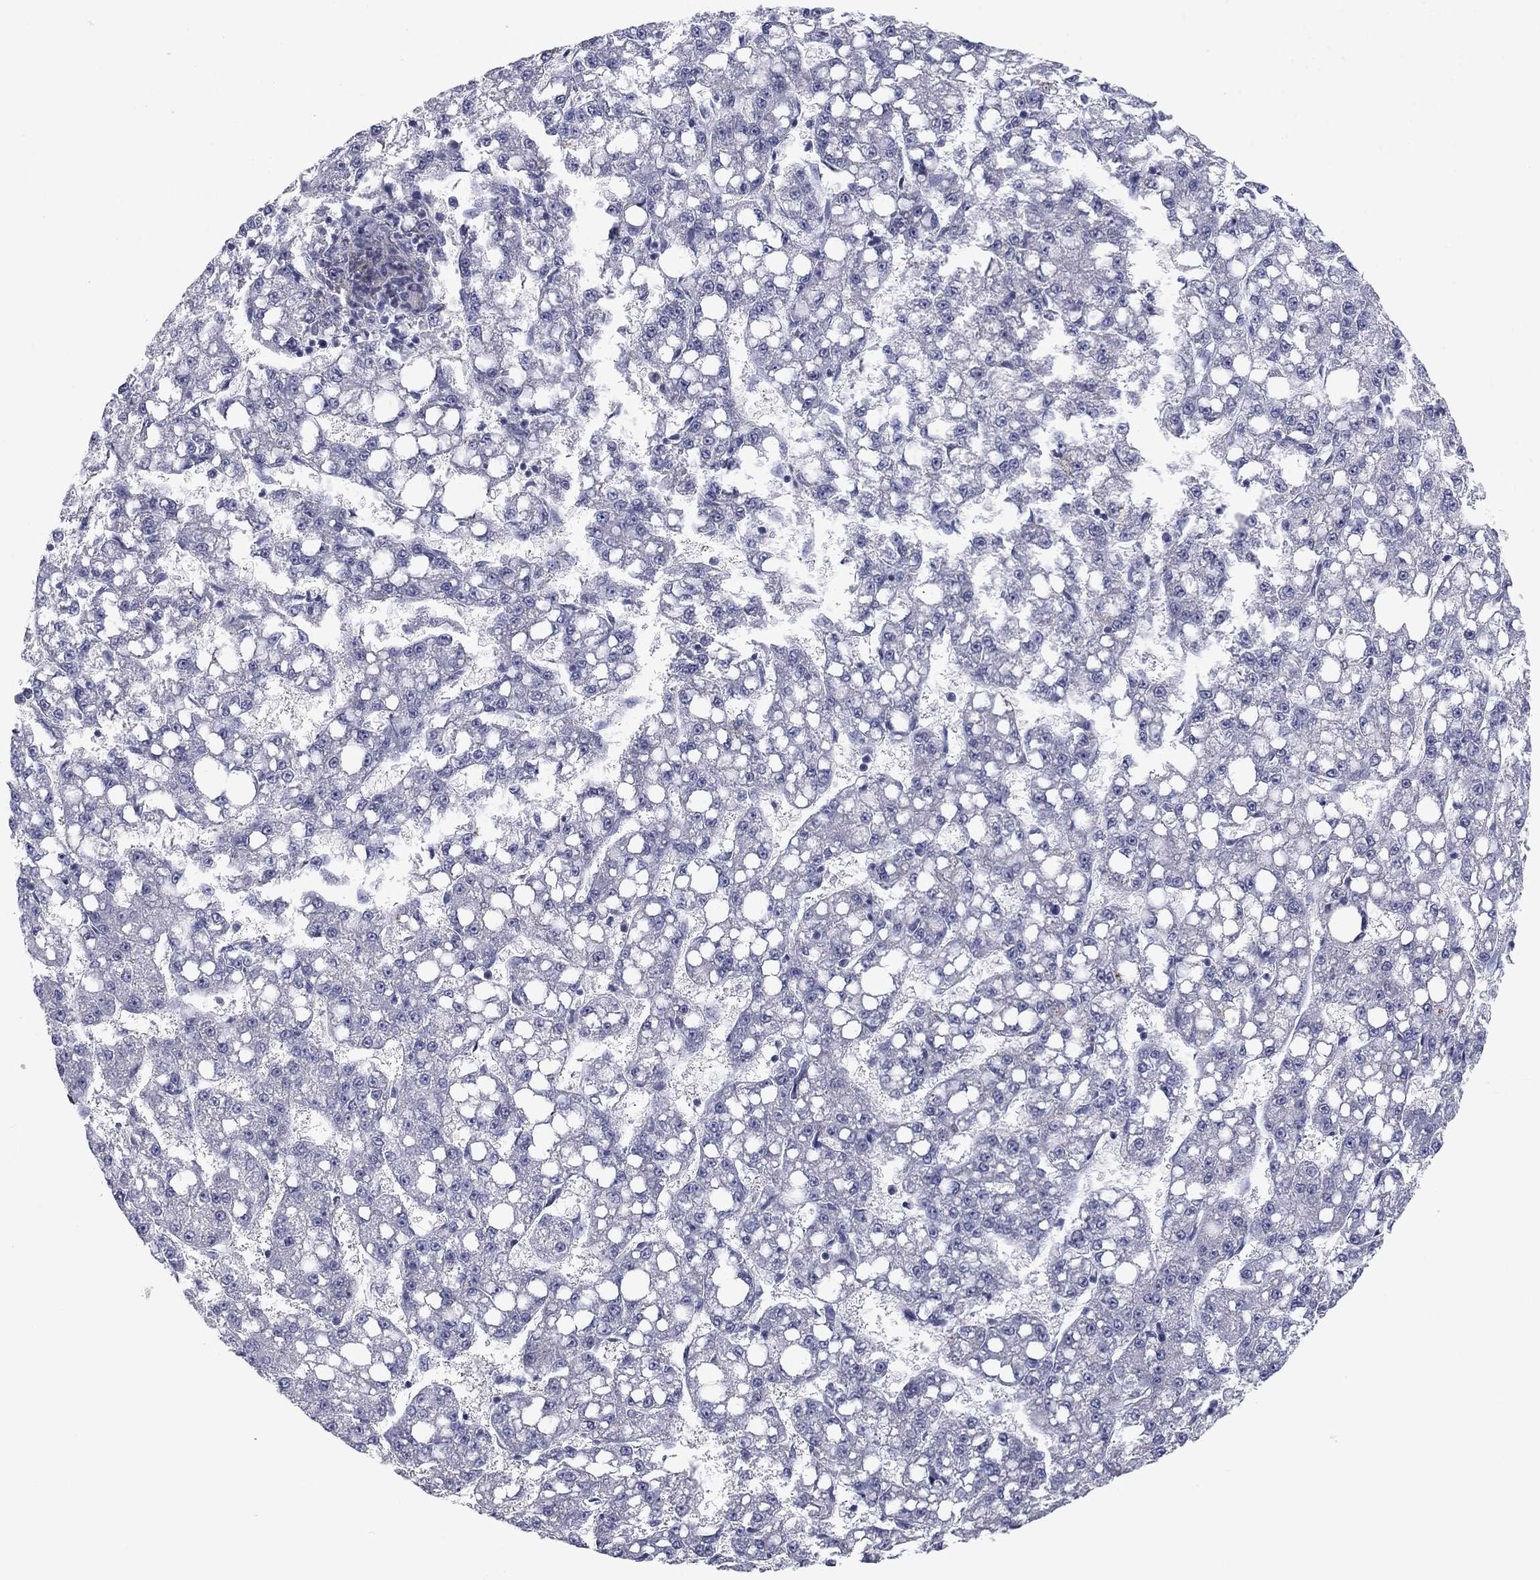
{"staining": {"intensity": "weak", "quantity": "<25%", "location": "cytoplasmic/membranous"}, "tissue": "liver cancer", "cell_type": "Tumor cells", "image_type": "cancer", "snomed": [{"axis": "morphology", "description": "Carcinoma, Hepatocellular, NOS"}, {"axis": "topography", "description": "Liver"}], "caption": "High power microscopy histopathology image of an immunohistochemistry micrograph of hepatocellular carcinoma (liver), revealing no significant expression in tumor cells. Nuclei are stained in blue.", "gene": "CALB1", "patient": {"sex": "female", "age": 65}}